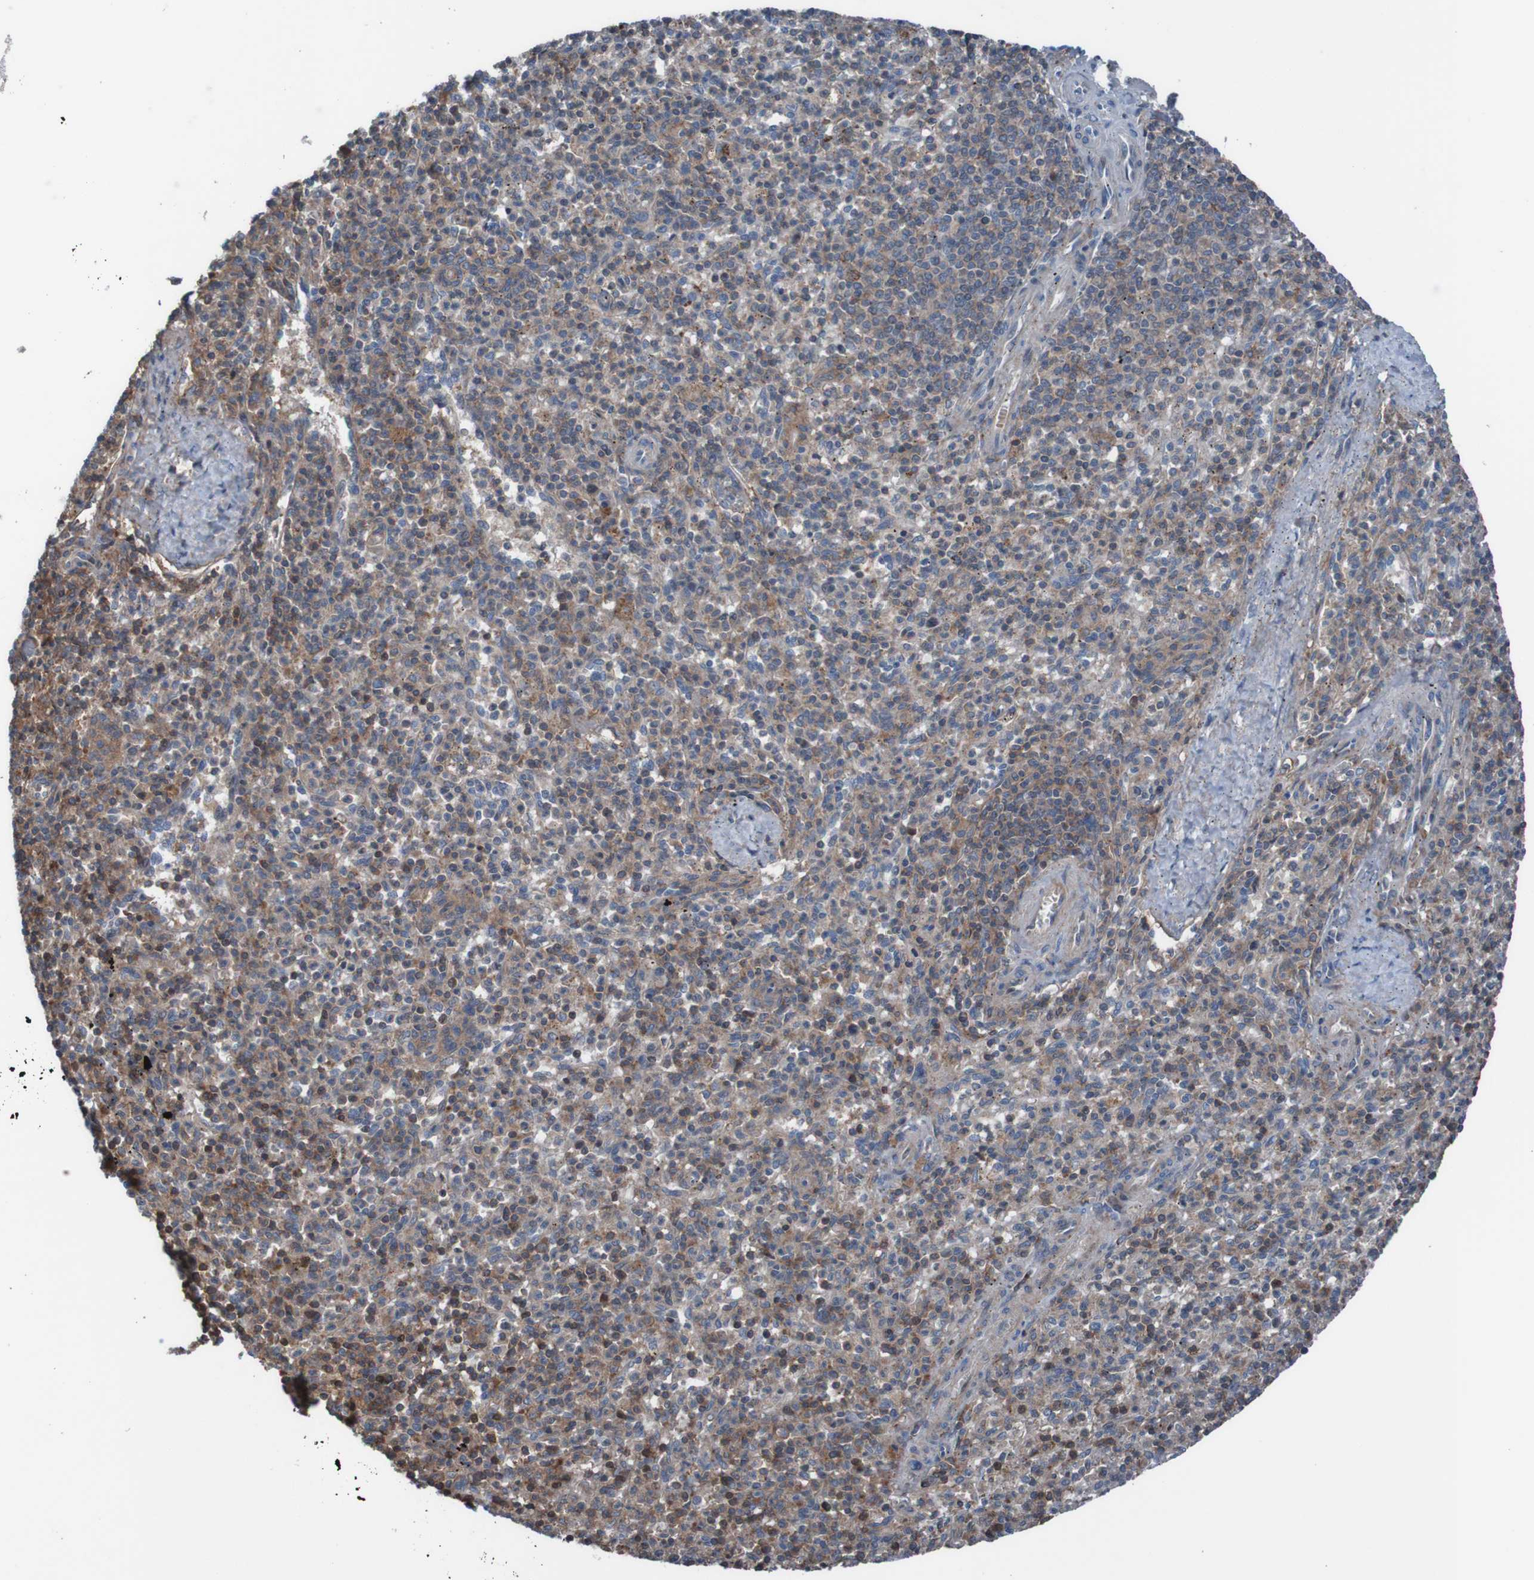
{"staining": {"intensity": "weak", "quantity": "25%-75%", "location": "cytoplasmic/membranous"}, "tissue": "spleen", "cell_type": "Cells in red pulp", "image_type": "normal", "snomed": [{"axis": "morphology", "description": "Normal tissue, NOS"}, {"axis": "topography", "description": "Spleen"}], "caption": "Immunohistochemistry (IHC) (DAB) staining of unremarkable human spleen shows weak cytoplasmic/membranous protein positivity in about 25%-75% of cells in red pulp. The staining was performed using DAB to visualize the protein expression in brown, while the nuclei were stained in blue with hematoxylin (Magnification: 20x).", "gene": "PDGFB", "patient": {"sex": "male", "age": 72}}